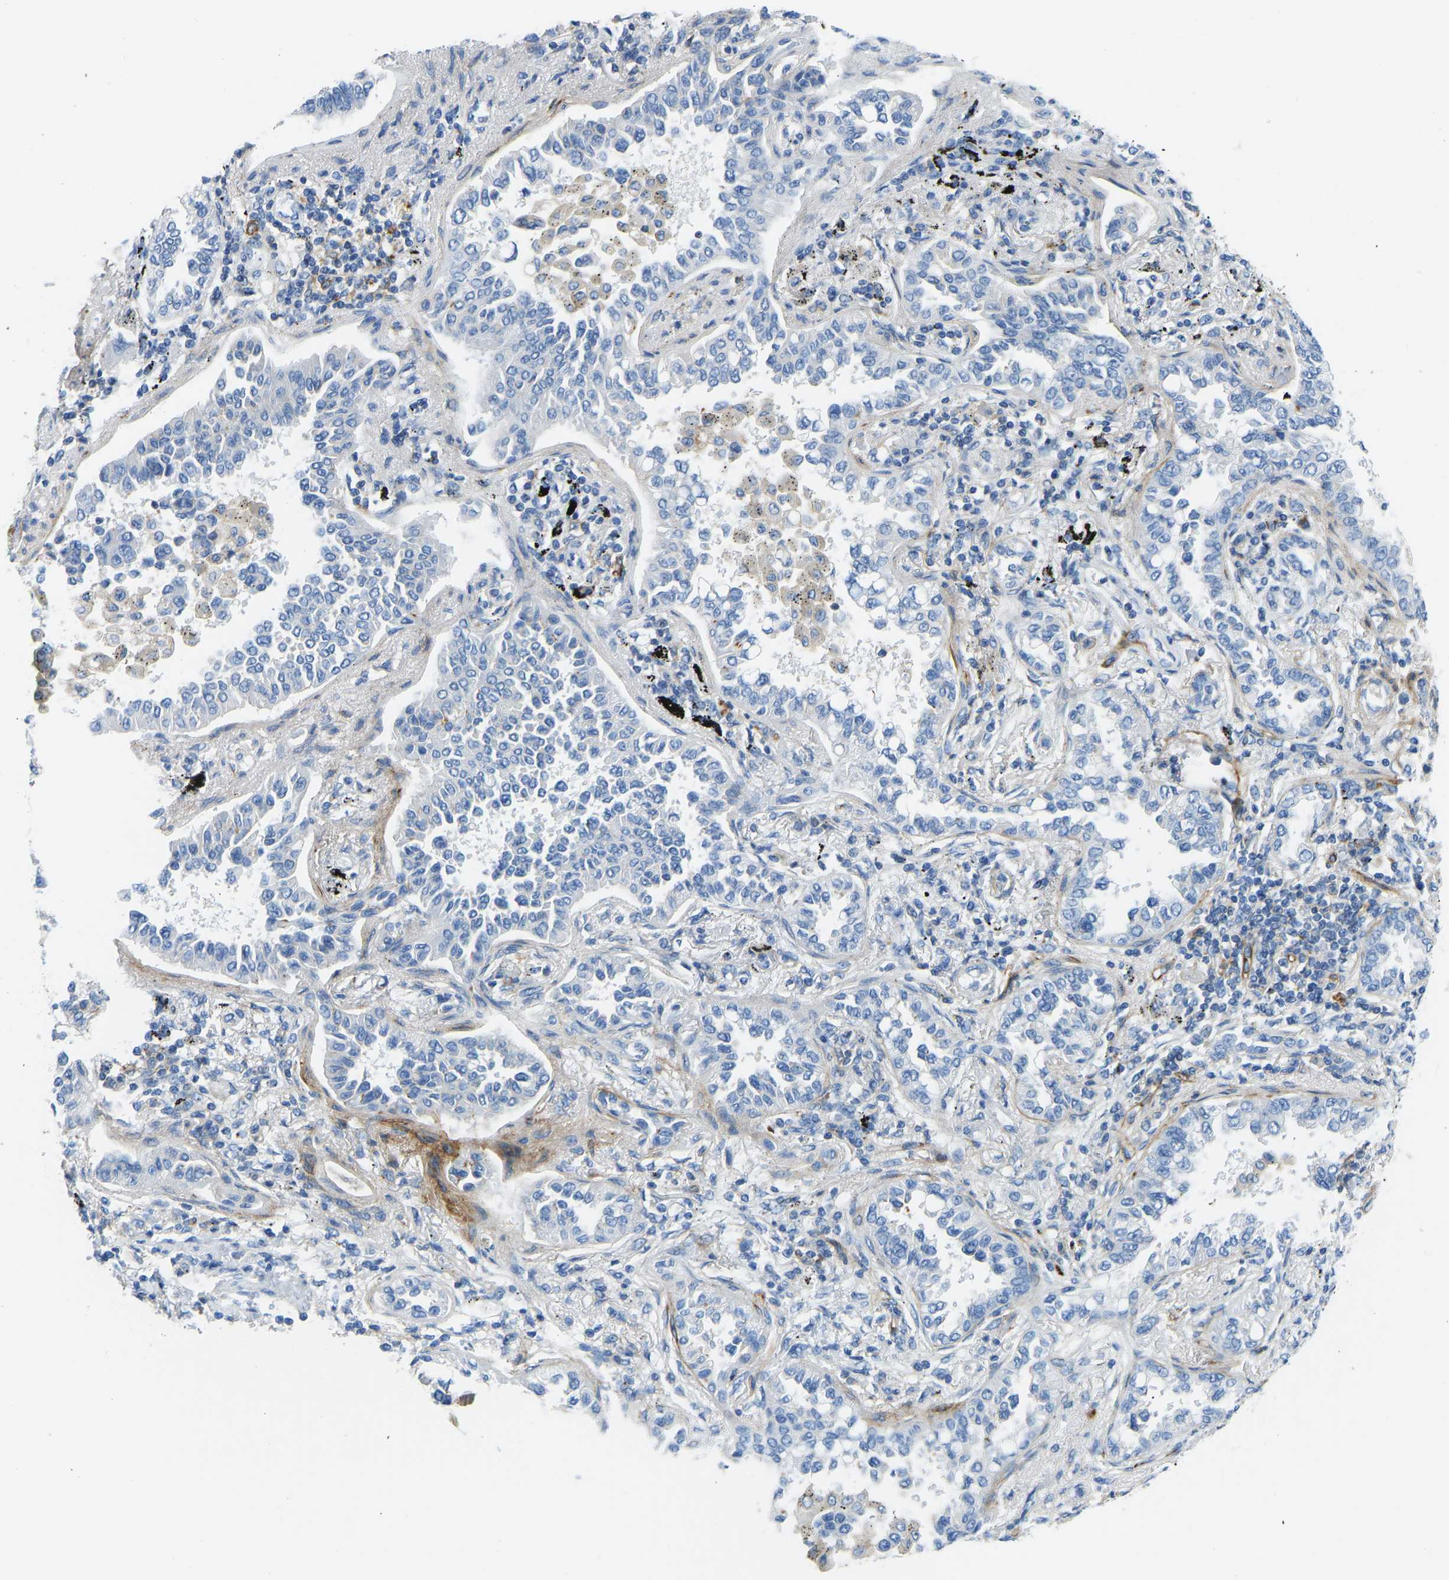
{"staining": {"intensity": "negative", "quantity": "none", "location": "none"}, "tissue": "lung cancer", "cell_type": "Tumor cells", "image_type": "cancer", "snomed": [{"axis": "morphology", "description": "Normal tissue, NOS"}, {"axis": "morphology", "description": "Adenocarcinoma, NOS"}, {"axis": "topography", "description": "Lung"}], "caption": "The photomicrograph reveals no staining of tumor cells in adenocarcinoma (lung).", "gene": "COL15A1", "patient": {"sex": "male", "age": 59}}